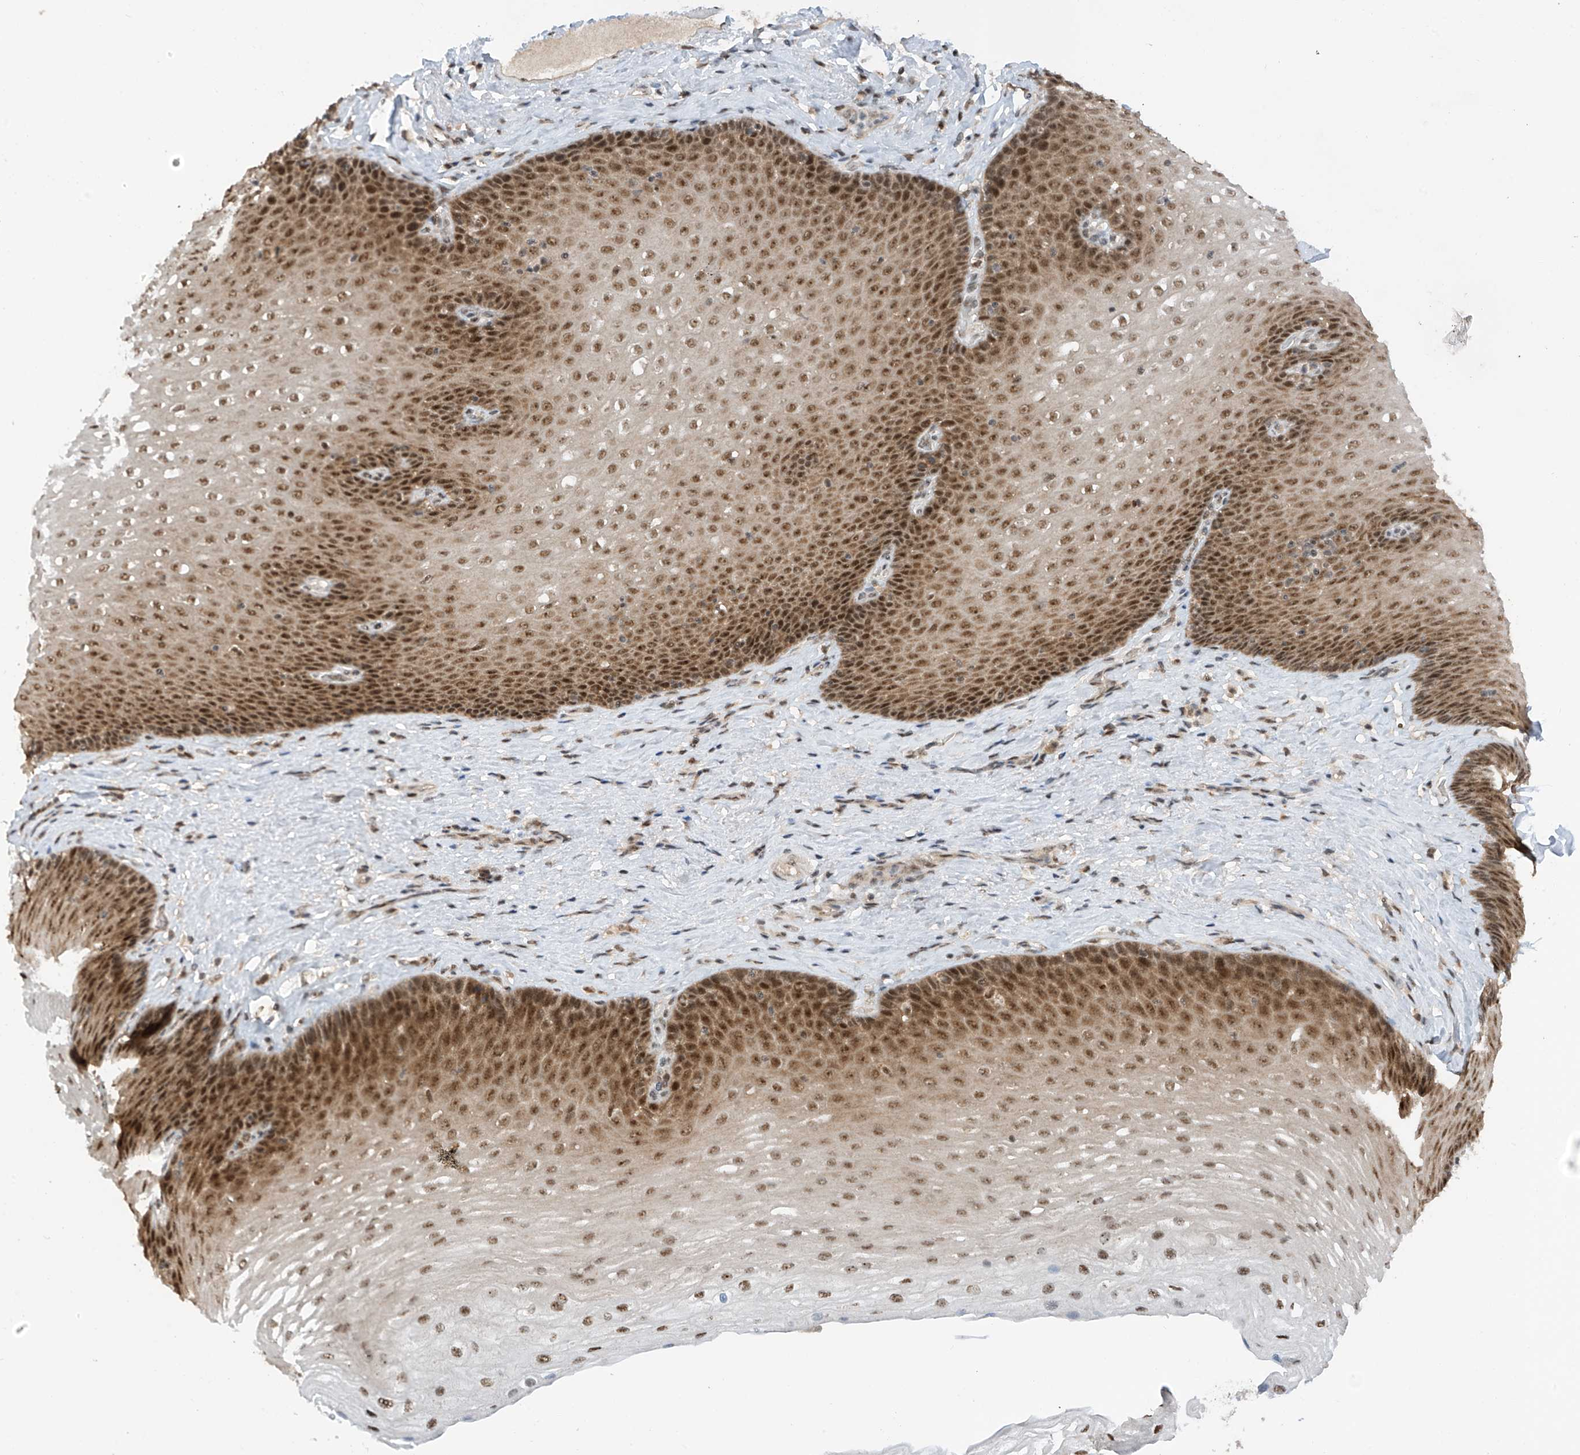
{"staining": {"intensity": "moderate", "quantity": ">75%", "location": "nuclear"}, "tissue": "esophagus", "cell_type": "Squamous epithelial cells", "image_type": "normal", "snomed": [{"axis": "morphology", "description": "Normal tissue, NOS"}, {"axis": "topography", "description": "Esophagus"}], "caption": "Protein staining of unremarkable esophagus displays moderate nuclear expression in about >75% of squamous epithelial cells.", "gene": "RPAIN", "patient": {"sex": "female", "age": 66}}